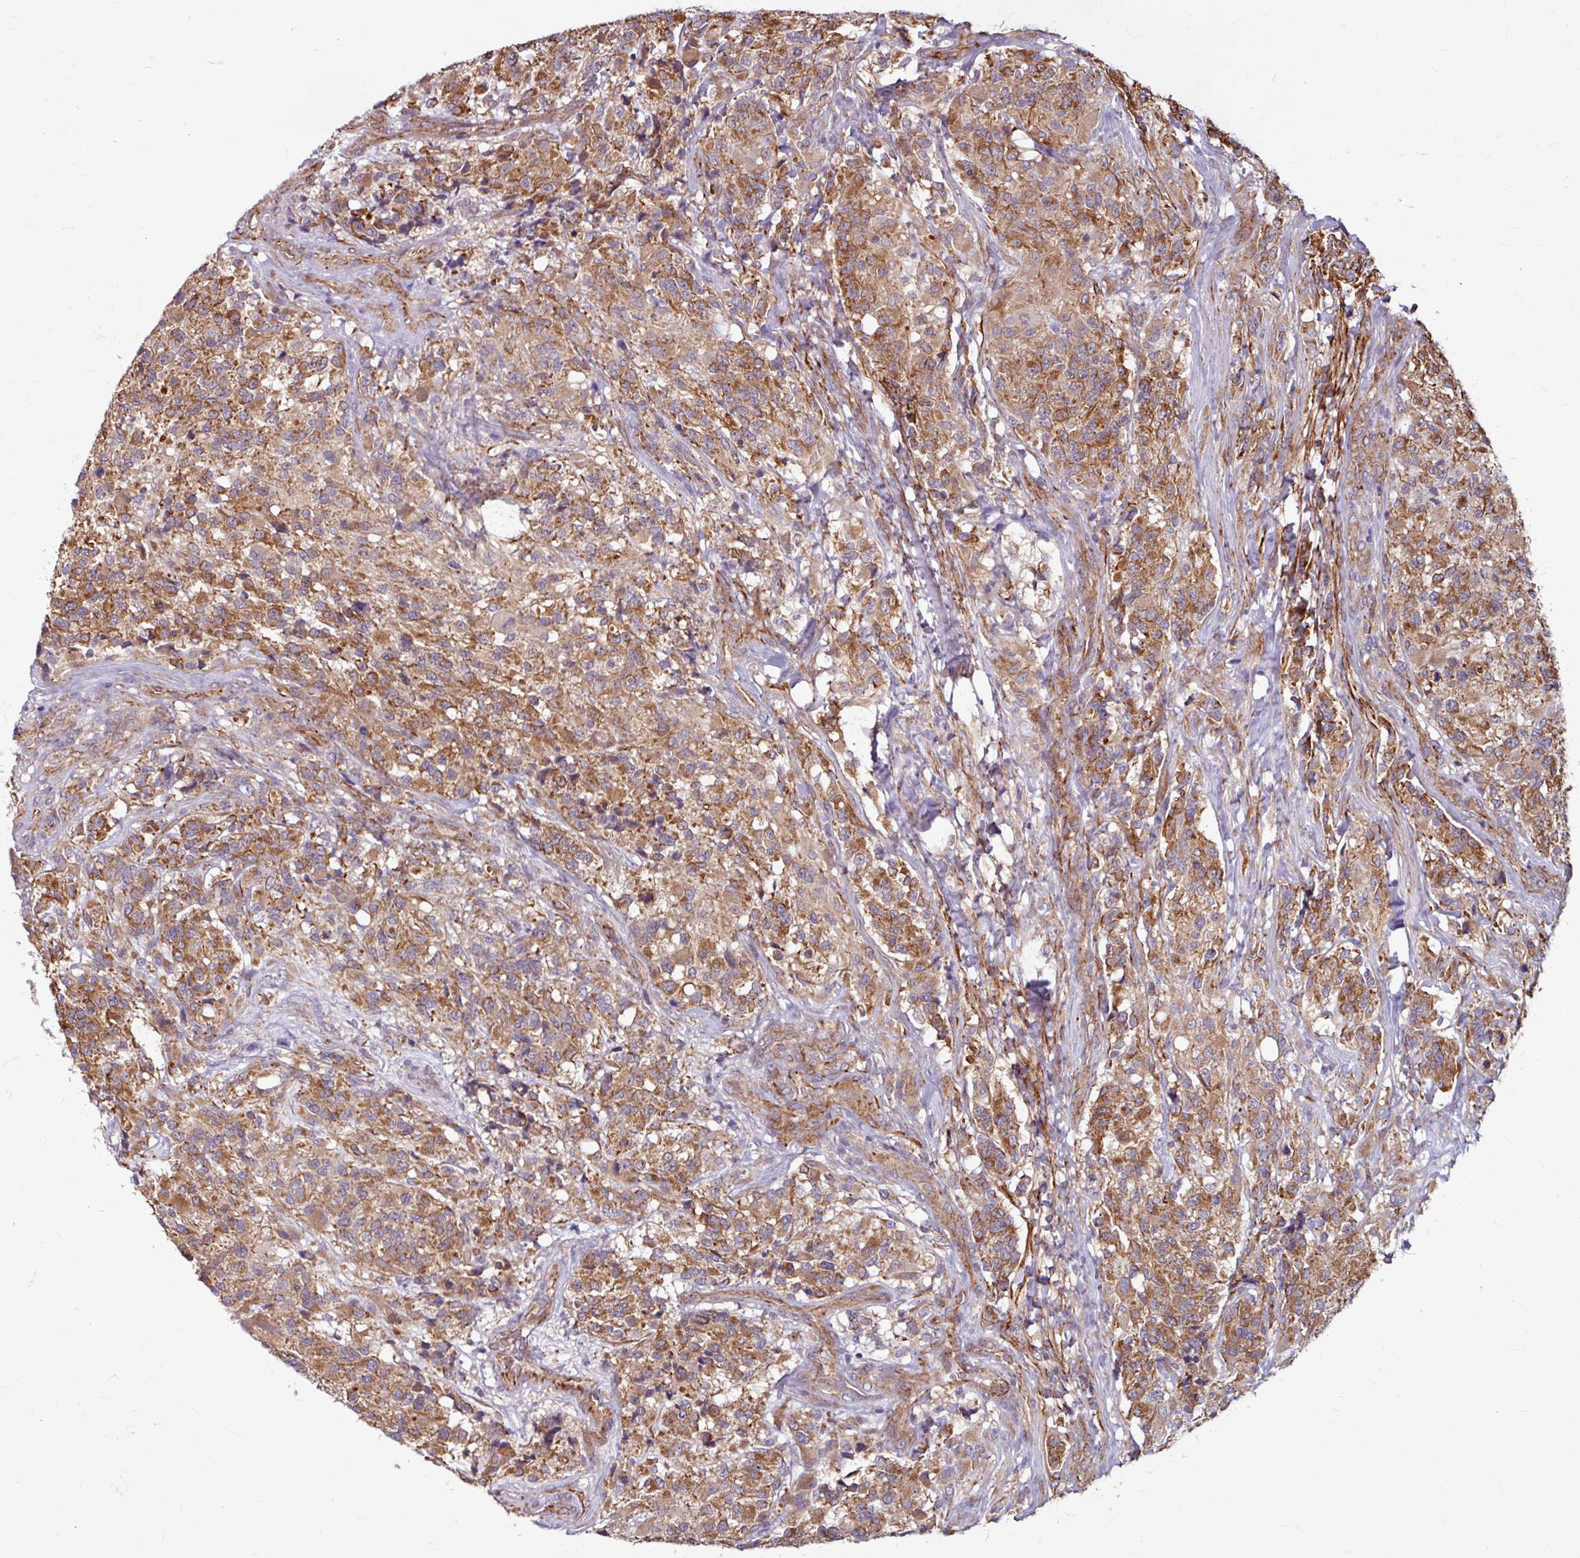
{"staining": {"intensity": "moderate", "quantity": ">75%", "location": "cytoplasmic/membranous"}, "tissue": "glioma", "cell_type": "Tumor cells", "image_type": "cancer", "snomed": [{"axis": "morphology", "description": "Glioma, malignant, High grade"}, {"axis": "topography", "description": "Brain"}], "caption": "About >75% of tumor cells in human glioma show moderate cytoplasmic/membranous protein positivity as visualized by brown immunohistochemical staining.", "gene": "DAAM2", "patient": {"sex": "female", "age": 67}}